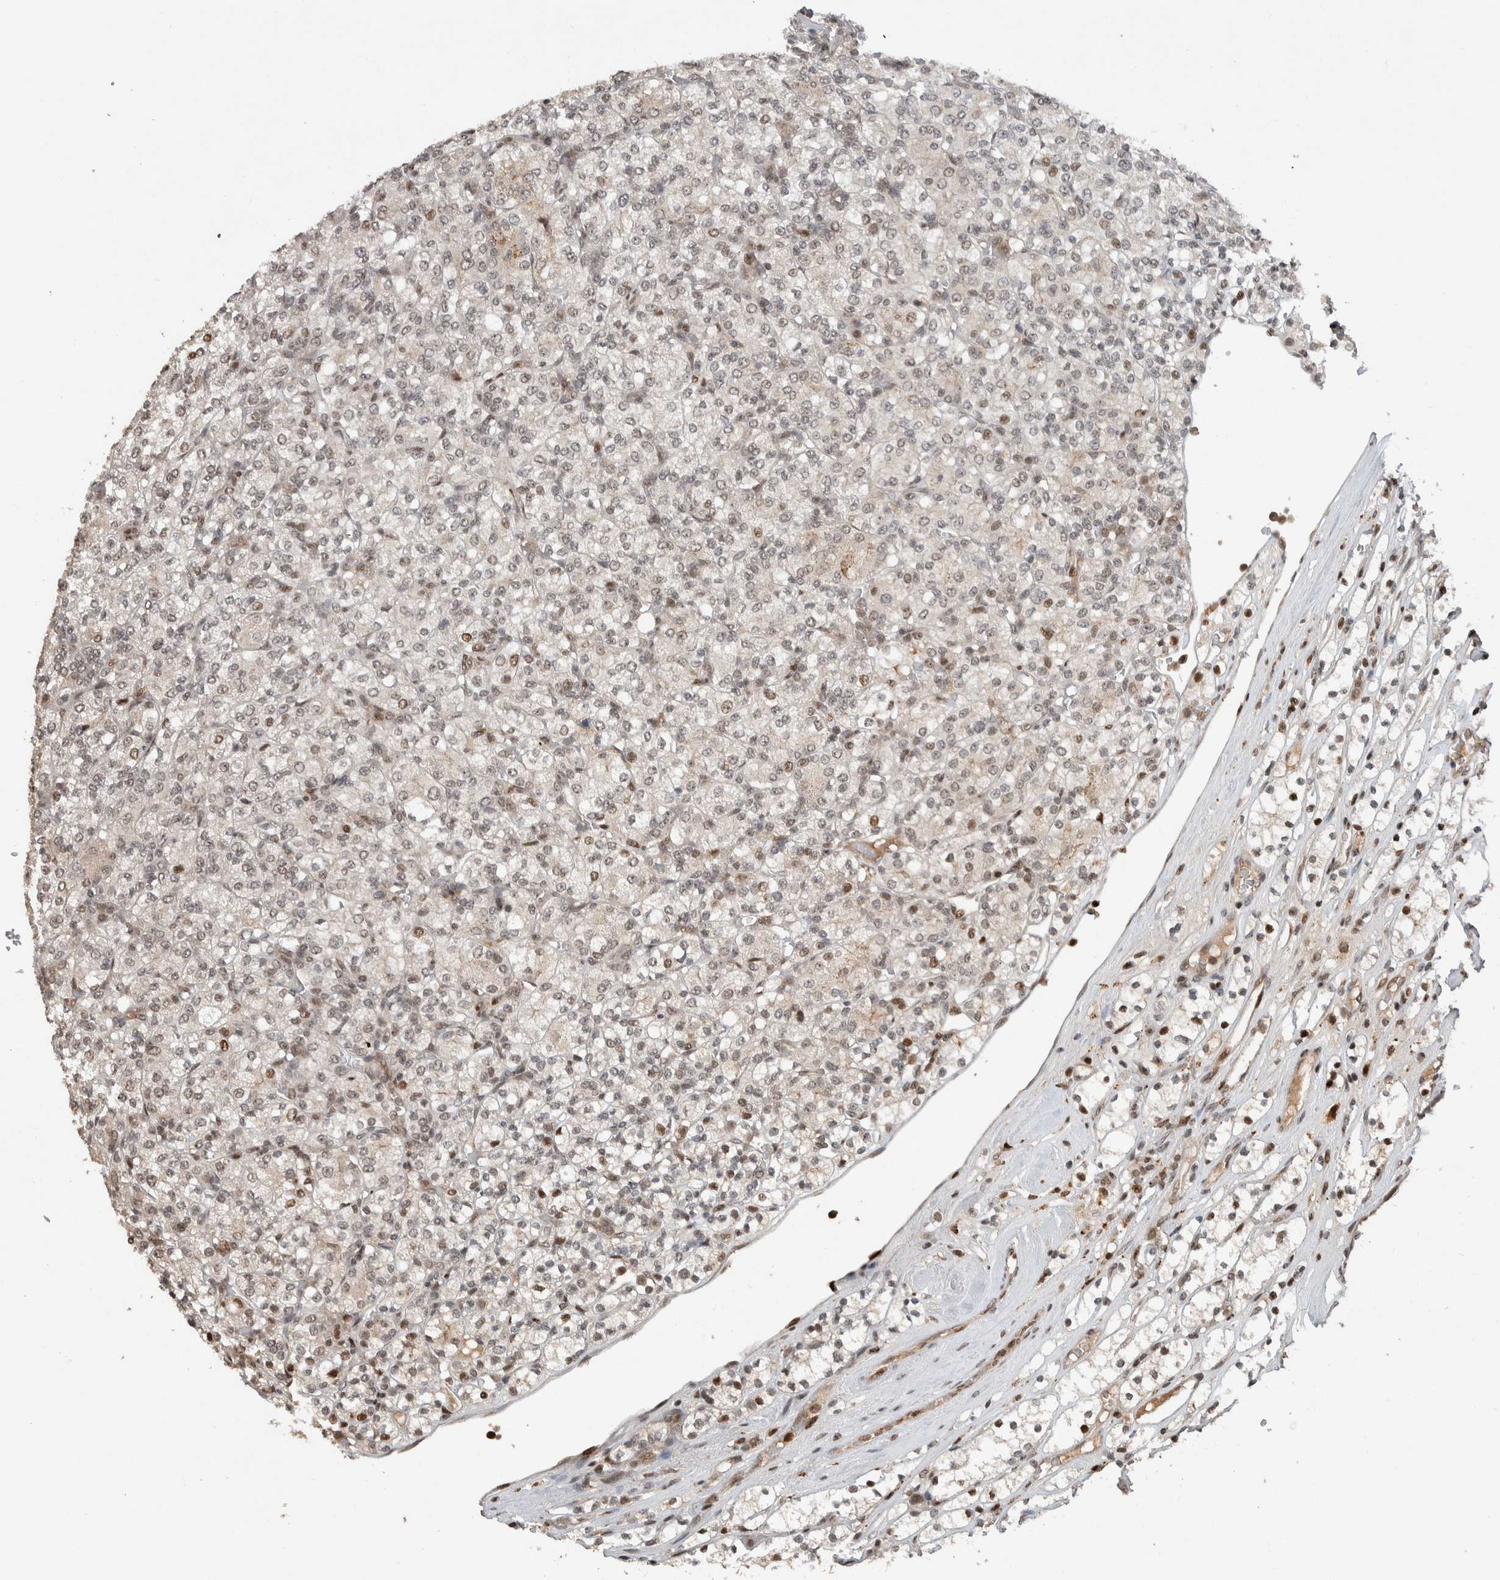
{"staining": {"intensity": "weak", "quantity": "<25%", "location": "nuclear"}, "tissue": "renal cancer", "cell_type": "Tumor cells", "image_type": "cancer", "snomed": [{"axis": "morphology", "description": "Adenocarcinoma, NOS"}, {"axis": "topography", "description": "Kidney"}], "caption": "Renal cancer (adenocarcinoma) was stained to show a protein in brown. There is no significant positivity in tumor cells.", "gene": "ZNF521", "patient": {"sex": "male", "age": 77}}